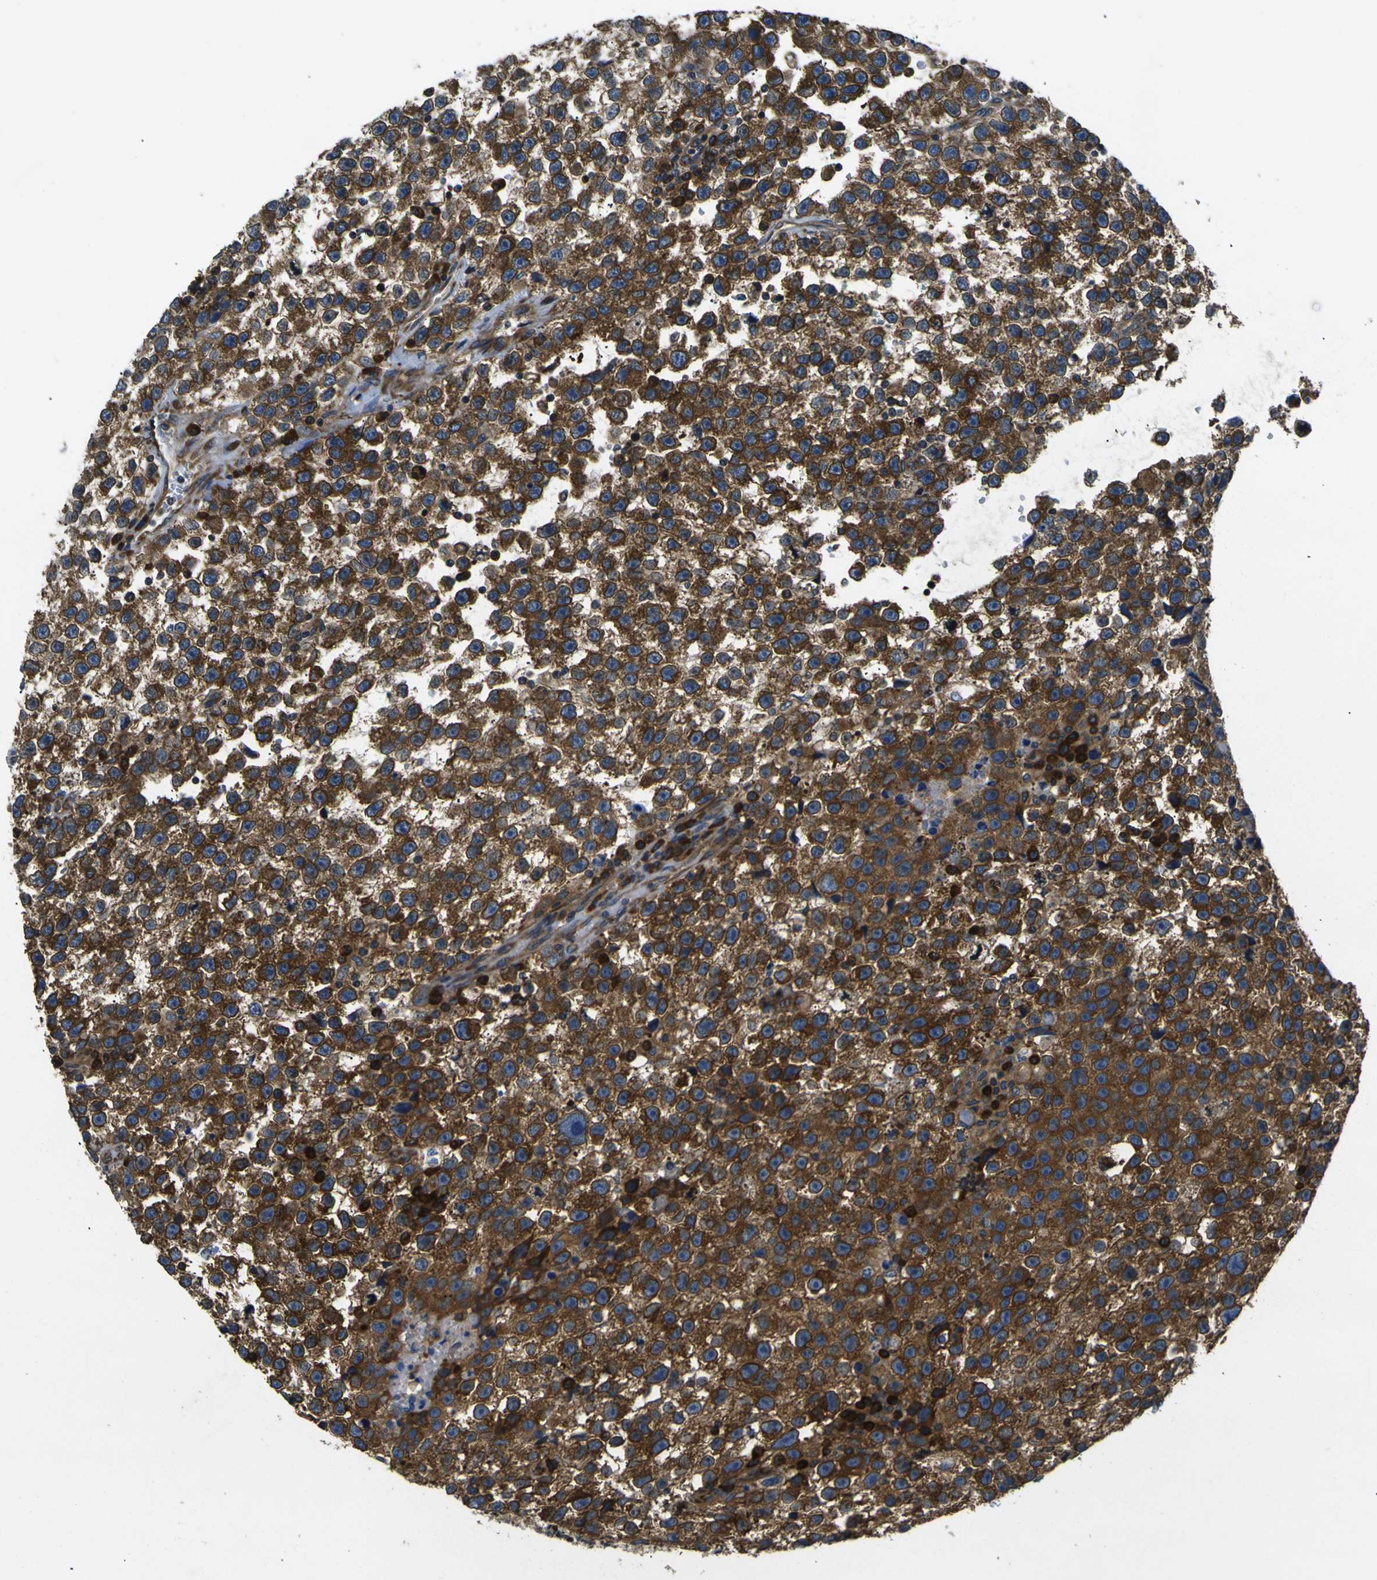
{"staining": {"intensity": "strong", "quantity": ">75%", "location": "cytoplasmic/membranous"}, "tissue": "testis cancer", "cell_type": "Tumor cells", "image_type": "cancer", "snomed": [{"axis": "morphology", "description": "Seminoma, NOS"}, {"axis": "topography", "description": "Testis"}], "caption": "Seminoma (testis) stained with a brown dye shows strong cytoplasmic/membranous positive positivity in approximately >75% of tumor cells.", "gene": "RPSA", "patient": {"sex": "male", "age": 33}}